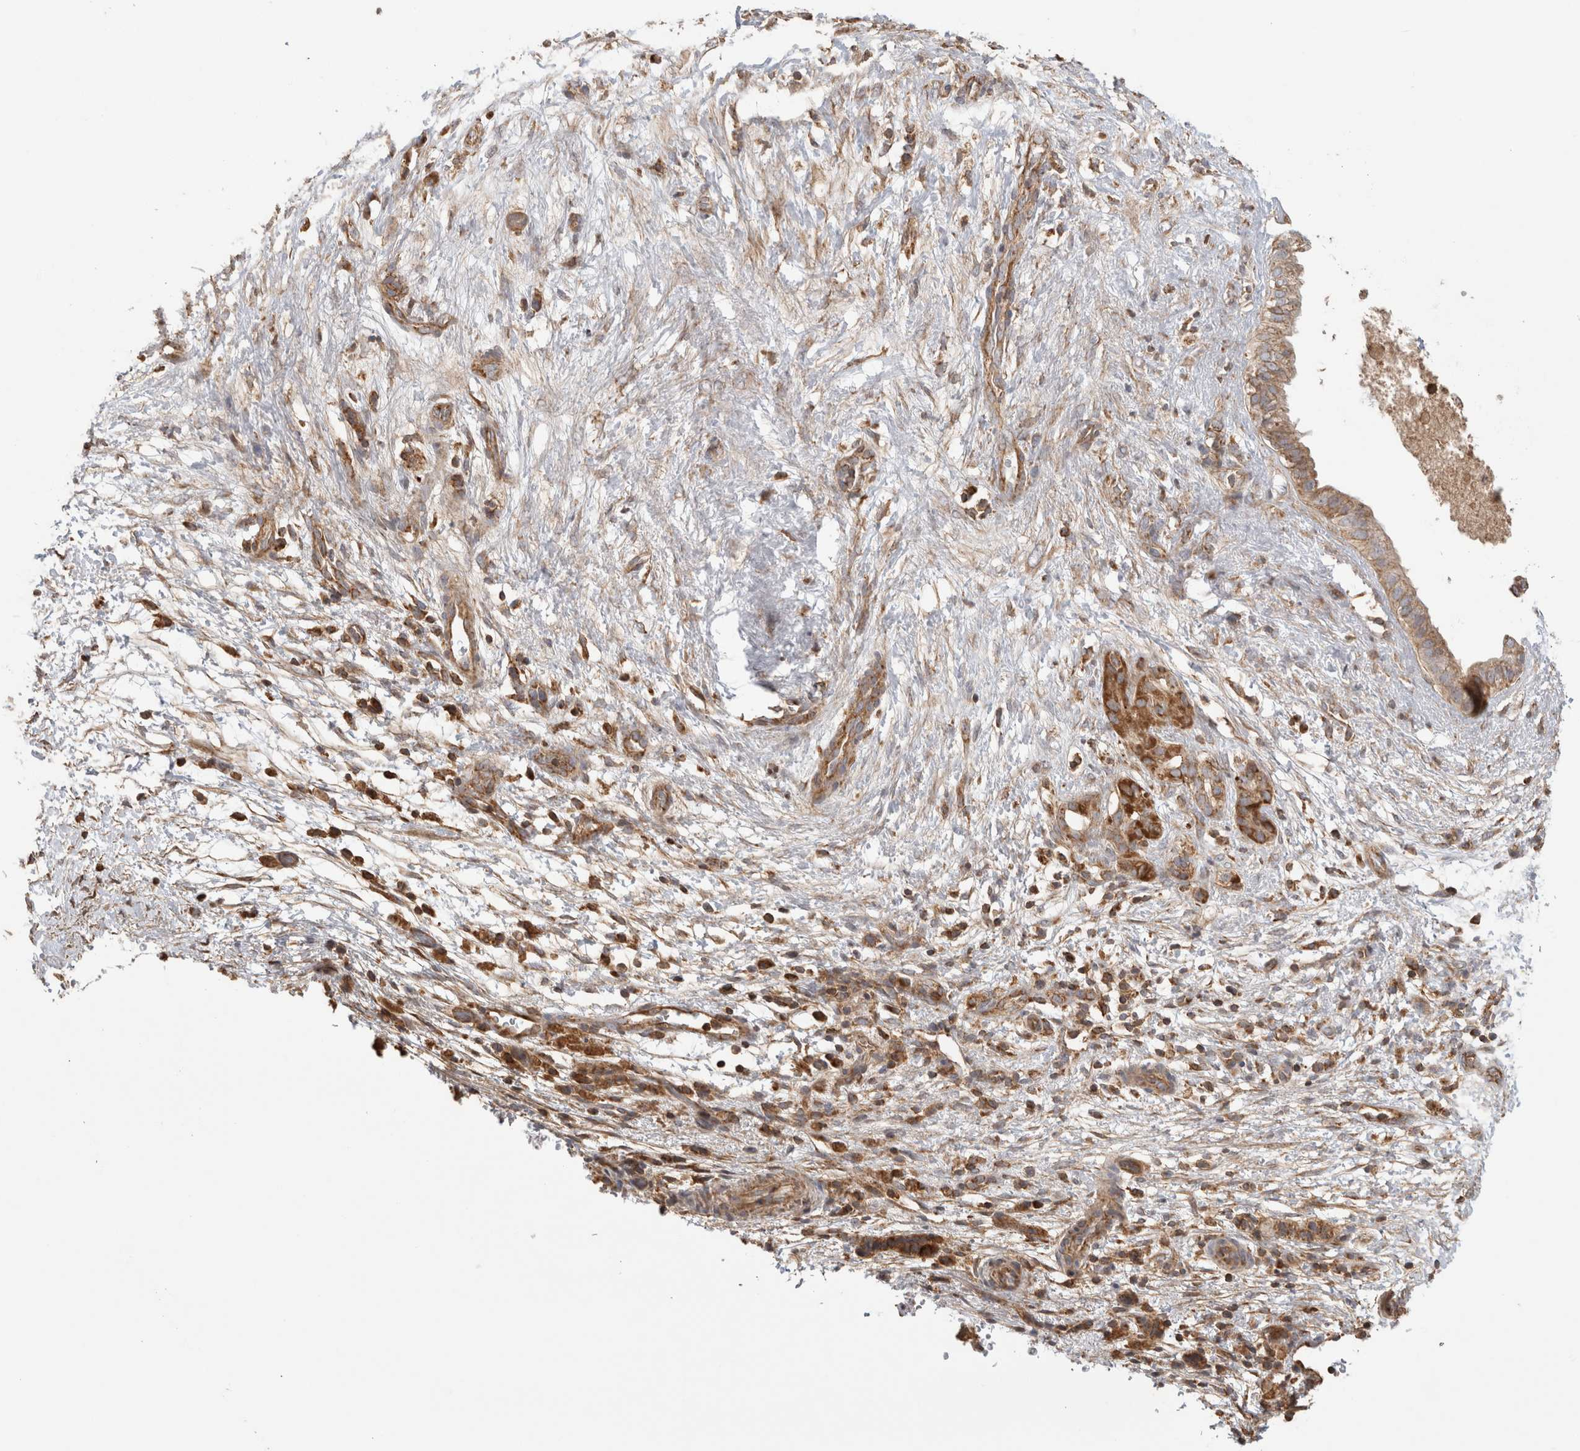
{"staining": {"intensity": "strong", "quantity": "<25%", "location": "cytoplasmic/membranous"}, "tissue": "pancreatic cancer", "cell_type": "Tumor cells", "image_type": "cancer", "snomed": [{"axis": "morphology", "description": "Adenocarcinoma, NOS"}, {"axis": "topography", "description": "Pancreas"}], "caption": "Immunohistochemistry (IHC) (DAB) staining of human pancreatic cancer (adenocarcinoma) demonstrates strong cytoplasmic/membranous protein expression in about <25% of tumor cells.", "gene": "IMMP2L", "patient": {"sex": "female", "age": 78}}